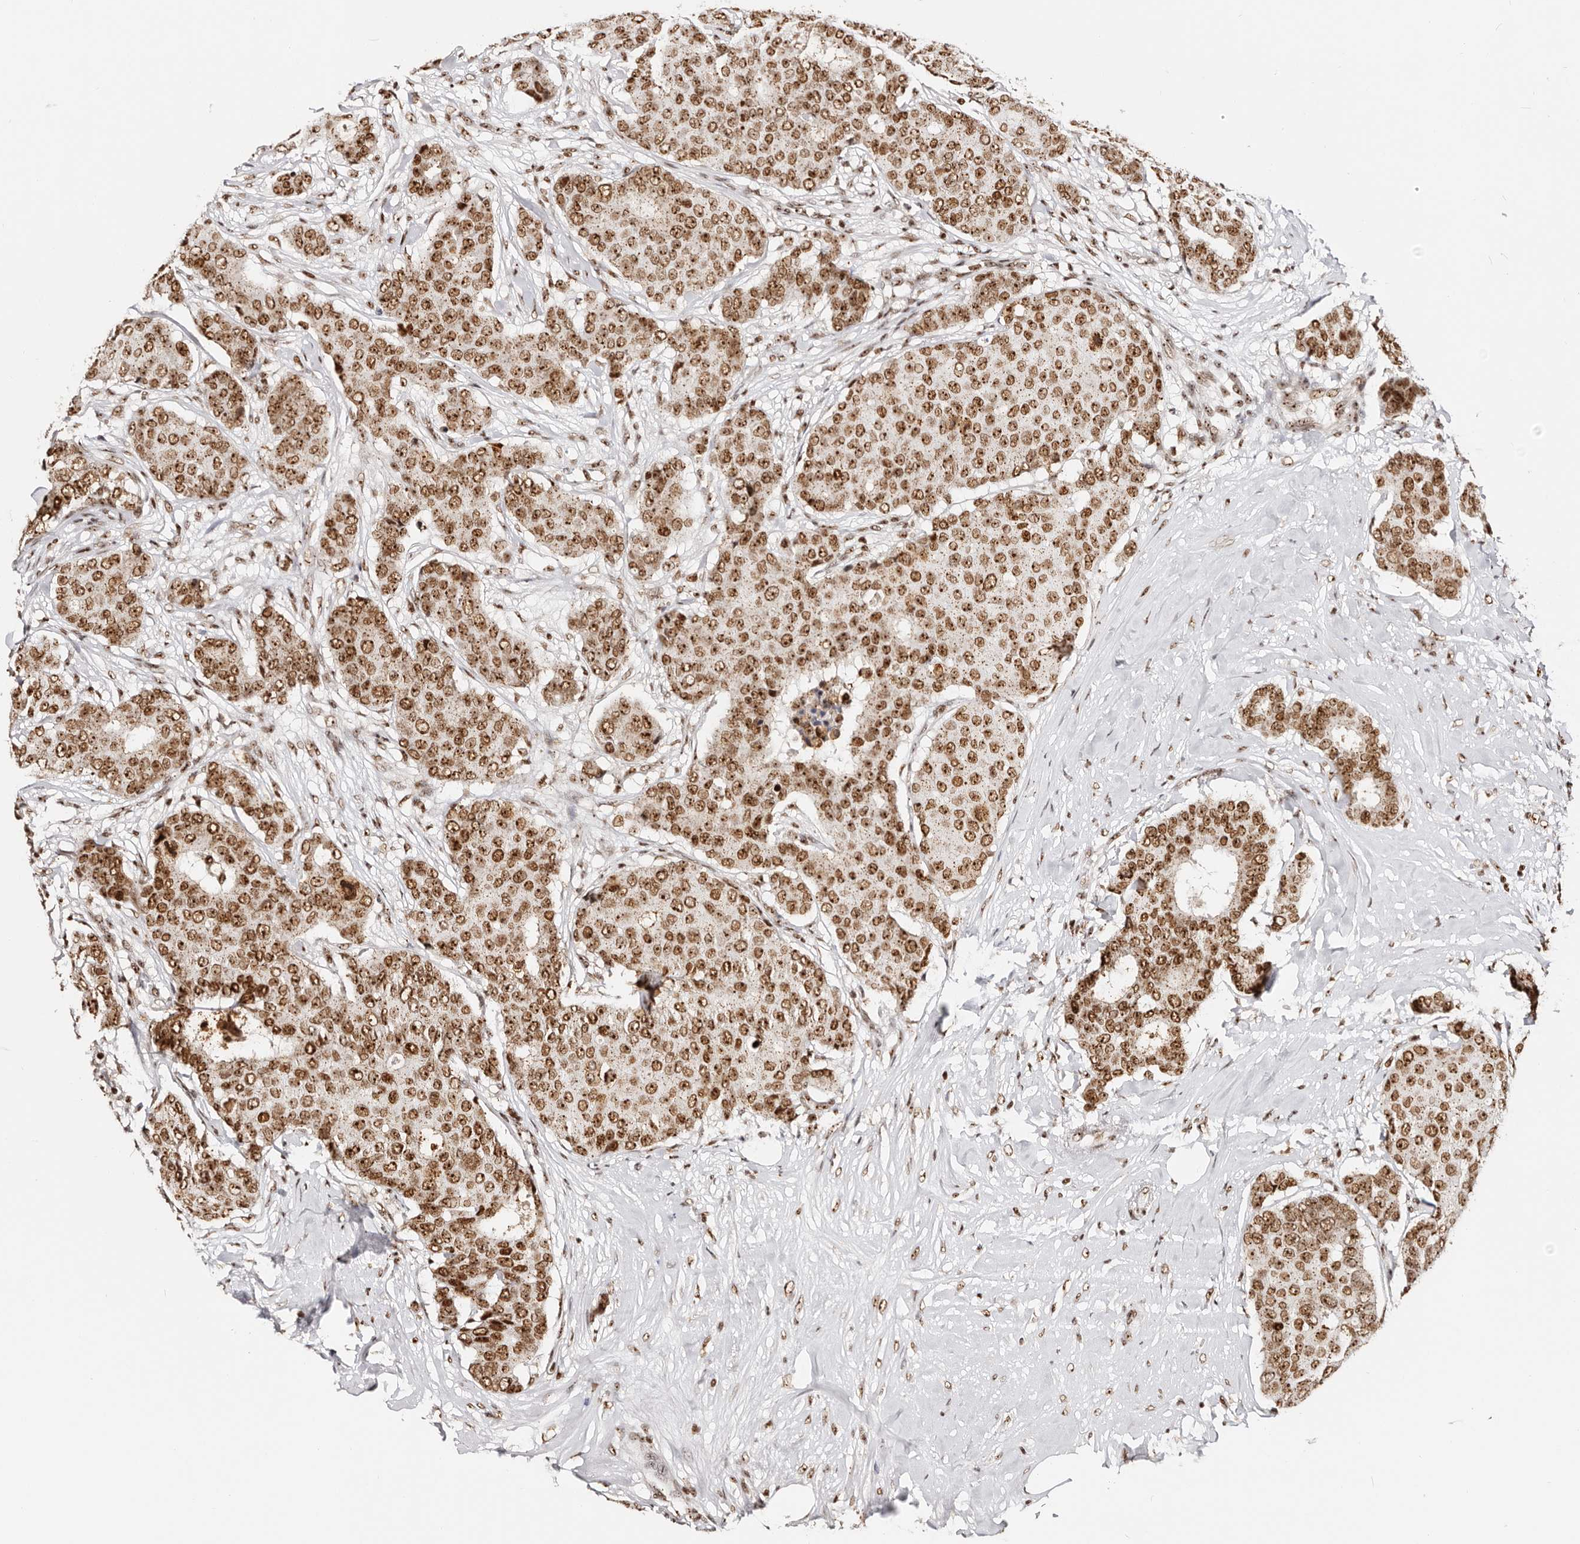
{"staining": {"intensity": "strong", "quantity": ">75%", "location": "nuclear"}, "tissue": "breast cancer", "cell_type": "Tumor cells", "image_type": "cancer", "snomed": [{"axis": "morphology", "description": "Duct carcinoma"}, {"axis": "topography", "description": "Breast"}], "caption": "The immunohistochemical stain labels strong nuclear positivity in tumor cells of invasive ductal carcinoma (breast) tissue. The protein is shown in brown color, while the nuclei are stained blue.", "gene": "IQGAP3", "patient": {"sex": "female", "age": 75}}